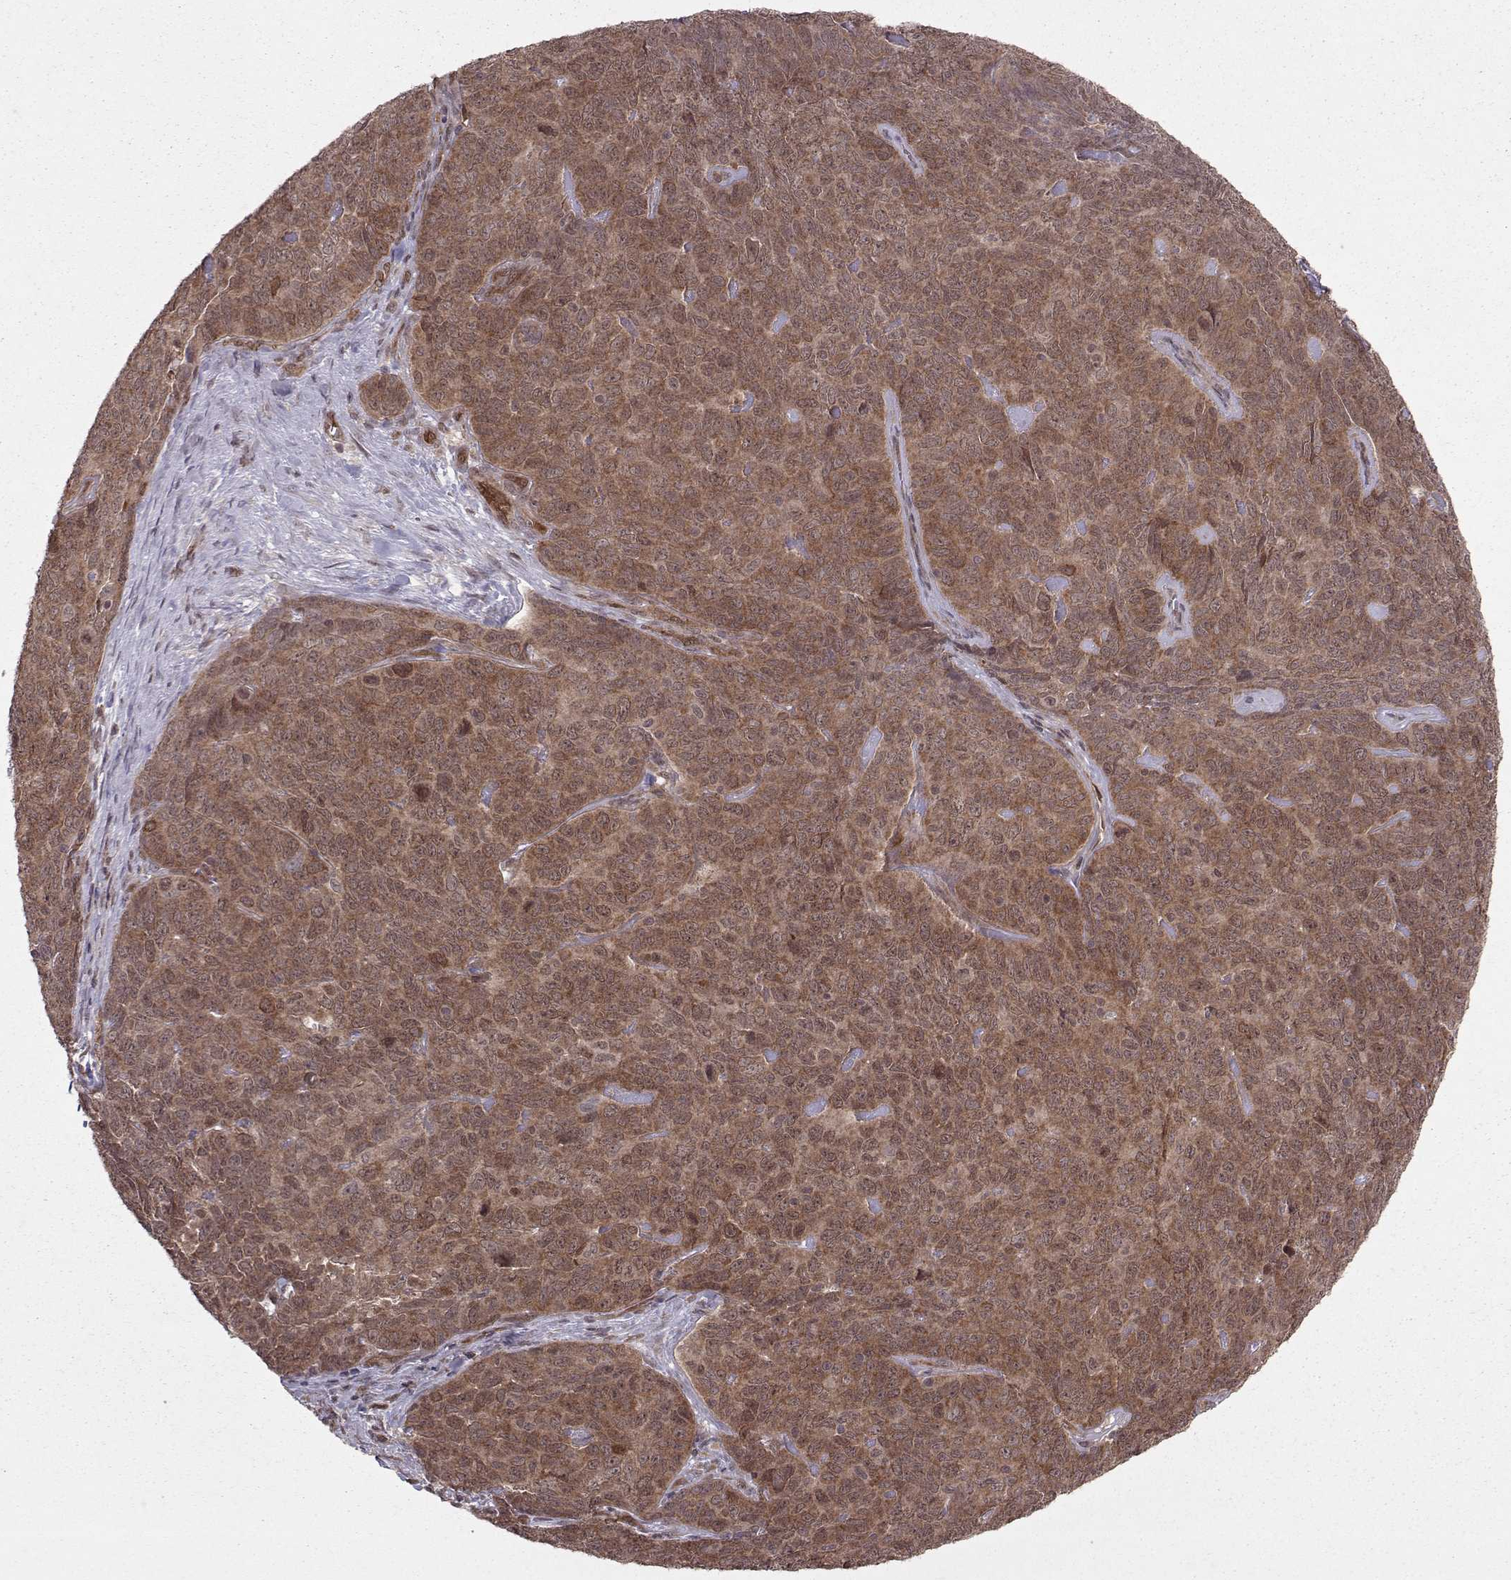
{"staining": {"intensity": "moderate", "quantity": ">75%", "location": "cytoplasmic/membranous"}, "tissue": "skin cancer", "cell_type": "Tumor cells", "image_type": "cancer", "snomed": [{"axis": "morphology", "description": "Squamous cell carcinoma, NOS"}, {"axis": "topography", "description": "Skin"}, {"axis": "topography", "description": "Anal"}], "caption": "The immunohistochemical stain highlights moderate cytoplasmic/membranous expression in tumor cells of skin cancer (squamous cell carcinoma) tissue.", "gene": "PPP2R2A", "patient": {"sex": "female", "age": 51}}